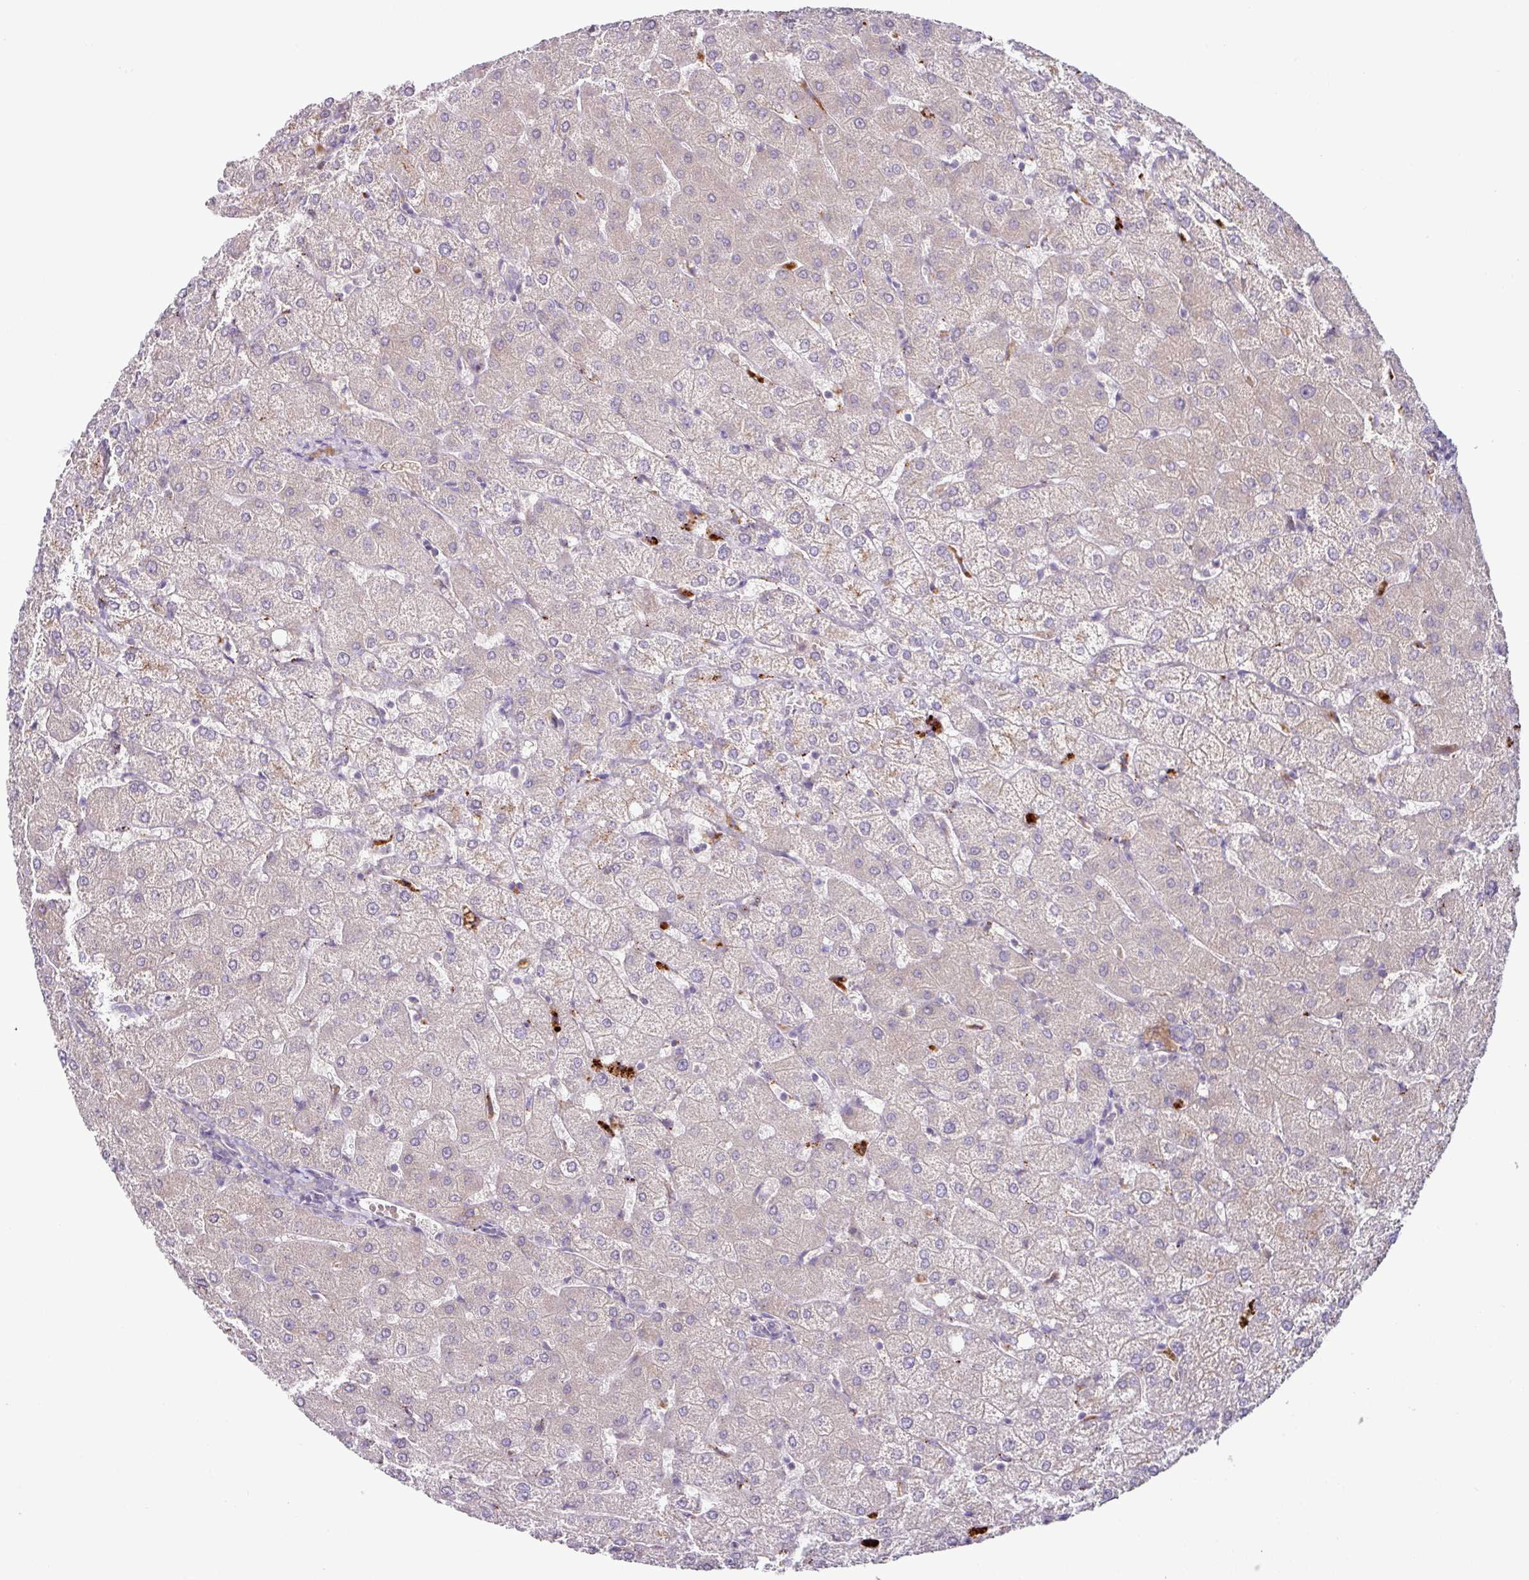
{"staining": {"intensity": "negative", "quantity": "none", "location": "none"}, "tissue": "liver", "cell_type": "Cholangiocytes", "image_type": "normal", "snomed": [{"axis": "morphology", "description": "Normal tissue, NOS"}, {"axis": "topography", "description": "Liver"}], "caption": "IHC photomicrograph of benign liver stained for a protein (brown), which shows no positivity in cholangiocytes.", "gene": "PLEKHH3", "patient": {"sex": "female", "age": 54}}